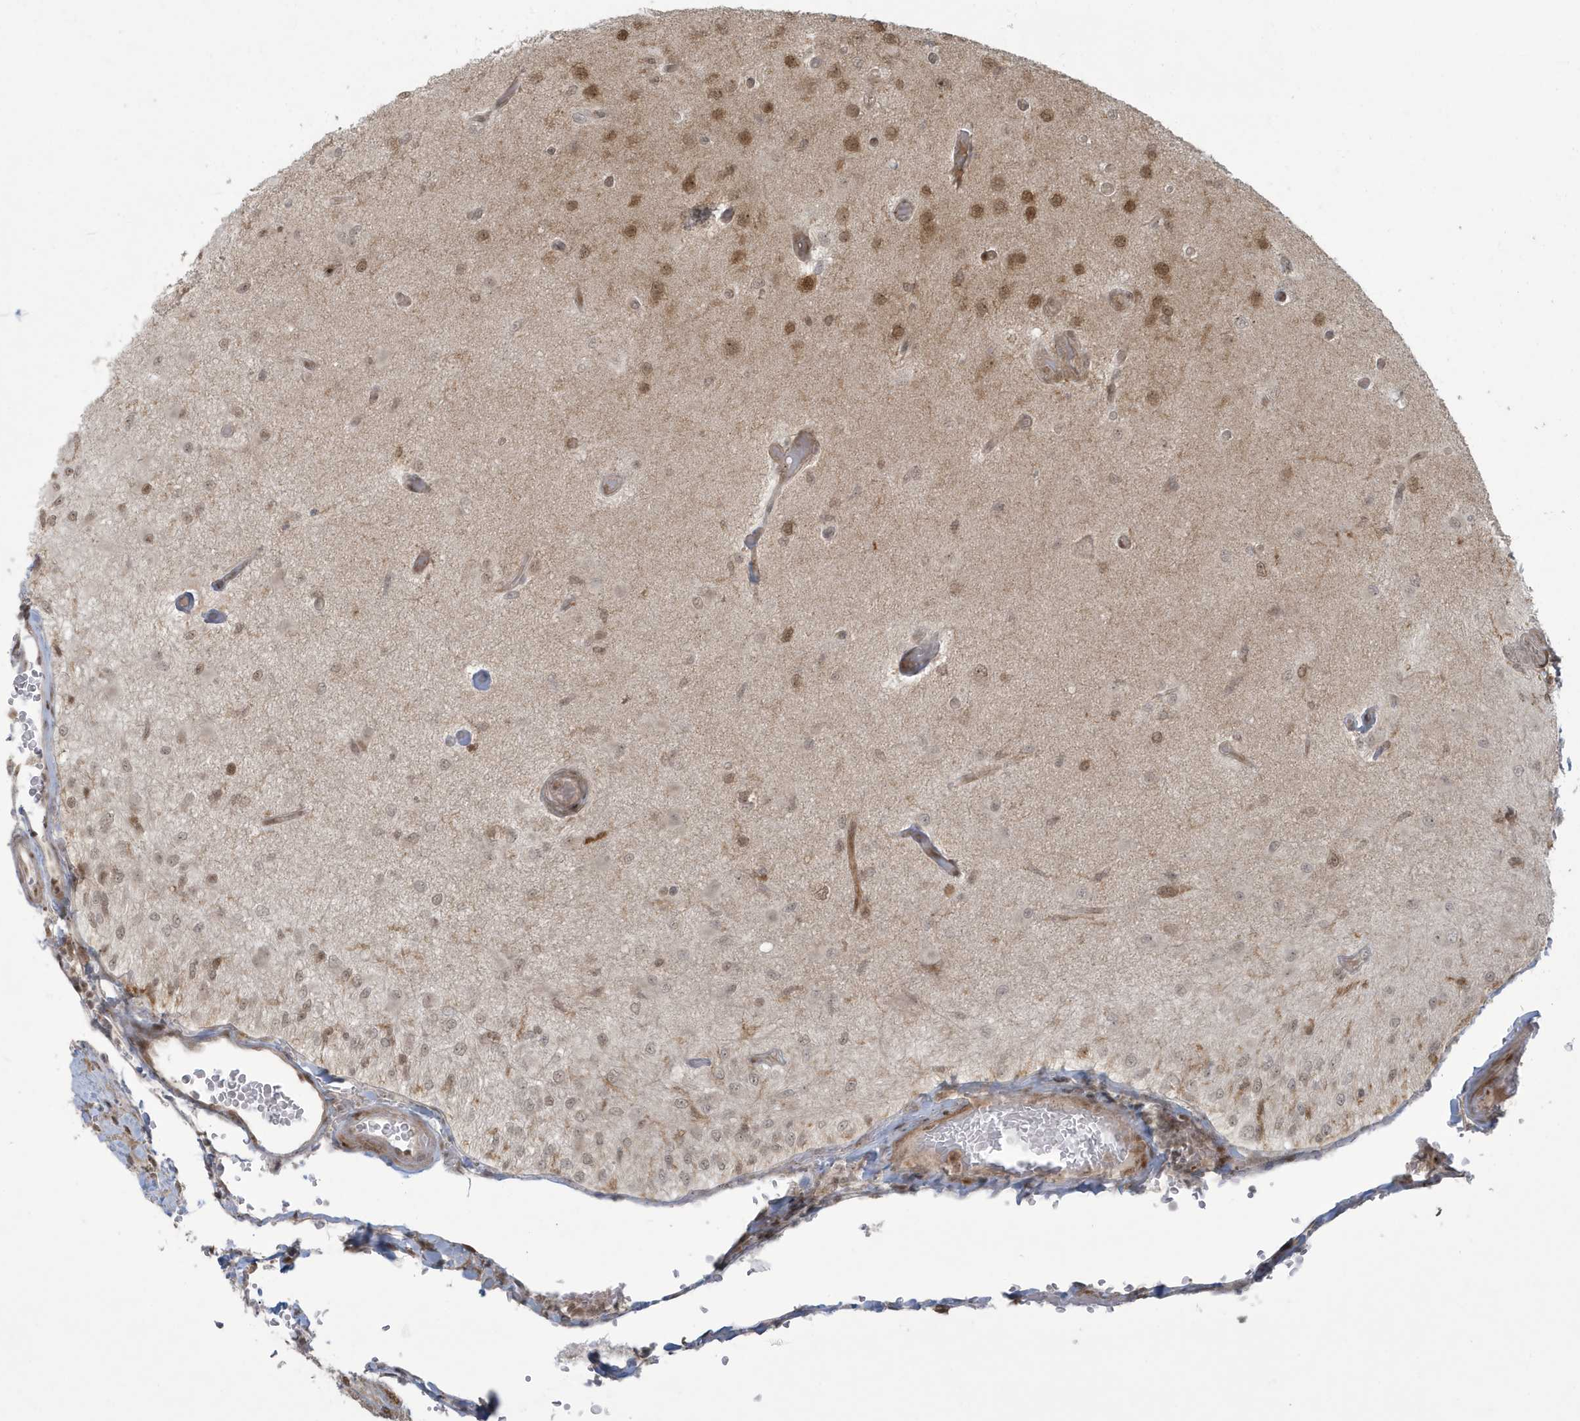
{"staining": {"intensity": "weak", "quantity": ">75%", "location": "nuclear"}, "tissue": "glioma", "cell_type": "Tumor cells", "image_type": "cancer", "snomed": [{"axis": "morphology", "description": "Normal tissue, NOS"}, {"axis": "morphology", "description": "Glioma, malignant, High grade"}, {"axis": "topography", "description": "Cerebral cortex"}], "caption": "A low amount of weak nuclear expression is identified in about >75% of tumor cells in high-grade glioma (malignant) tissue.", "gene": "C1orf52", "patient": {"sex": "male", "age": 77}}